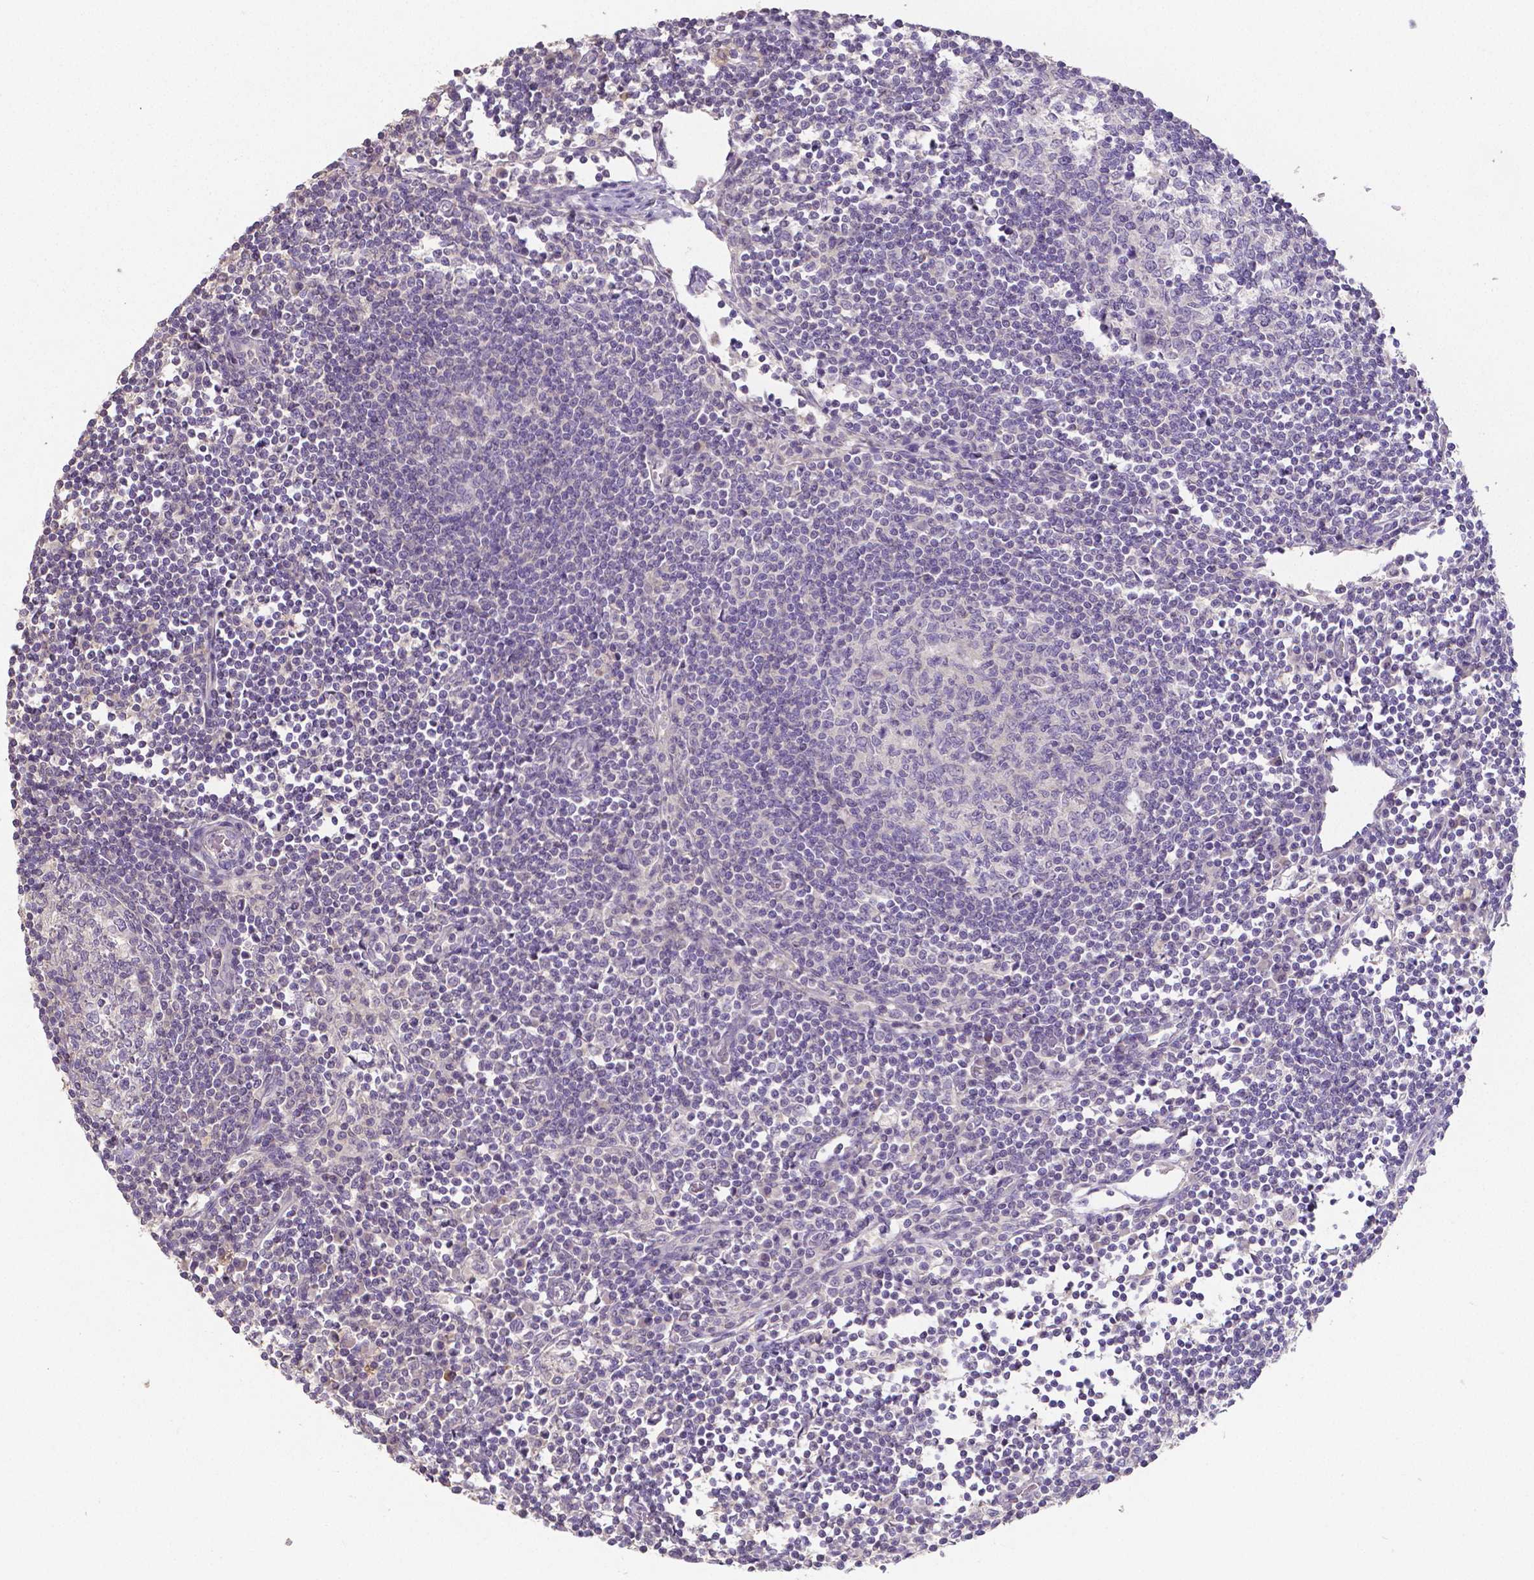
{"staining": {"intensity": "negative", "quantity": "none", "location": "none"}, "tissue": "lymph node", "cell_type": "Germinal center cells", "image_type": "normal", "snomed": [{"axis": "morphology", "description": "Normal tissue, NOS"}, {"axis": "topography", "description": "Lymph node"}], "caption": "The histopathology image displays no significant positivity in germinal center cells of lymph node.", "gene": "CRMP1", "patient": {"sex": "male", "age": 67}}